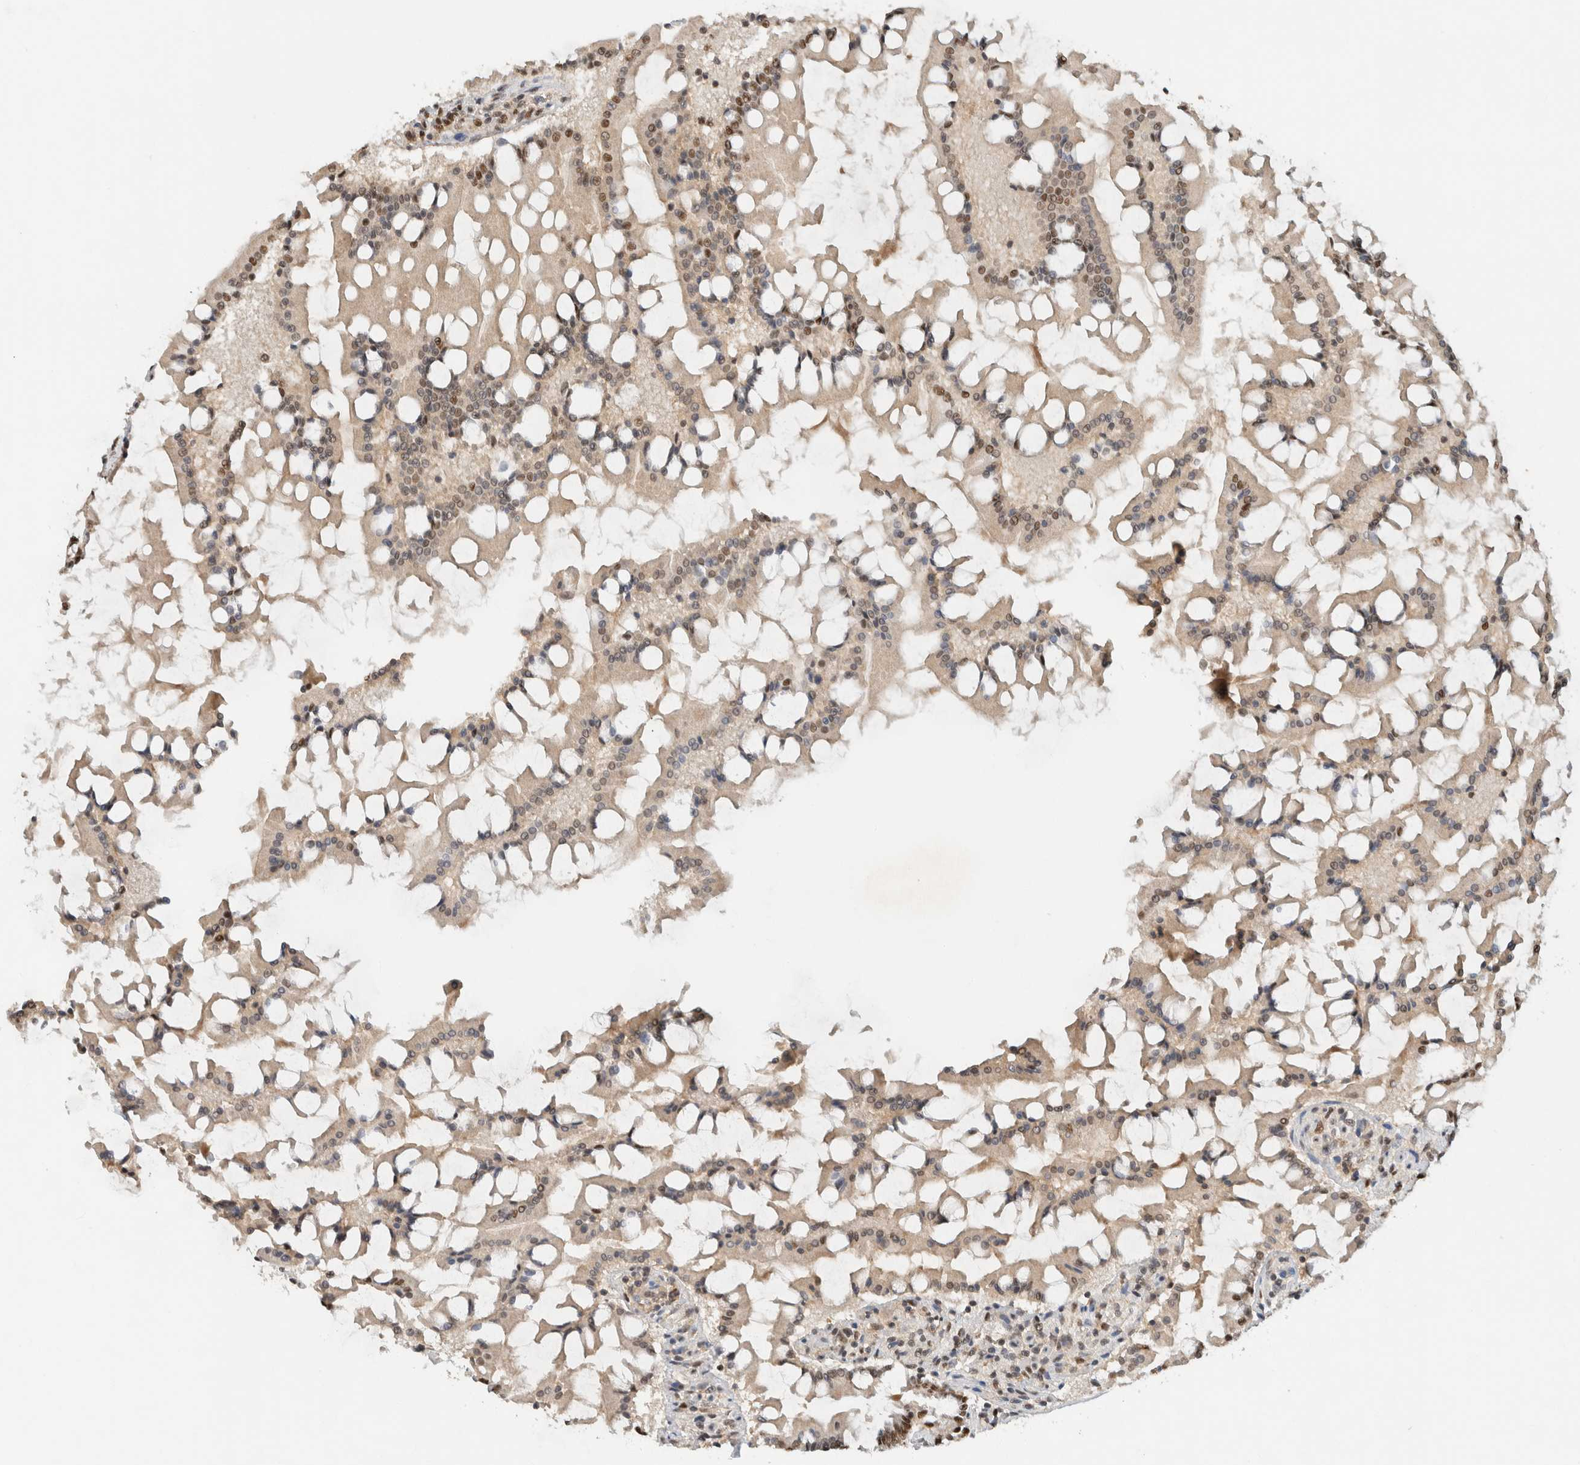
{"staining": {"intensity": "strong", "quantity": "25%-75%", "location": "nuclear"}, "tissue": "small intestine", "cell_type": "Glandular cells", "image_type": "normal", "snomed": [{"axis": "morphology", "description": "Normal tissue, NOS"}, {"axis": "topography", "description": "Small intestine"}], "caption": "Normal small intestine shows strong nuclear staining in approximately 25%-75% of glandular cells.", "gene": "DDX42", "patient": {"sex": "male", "age": 41}}